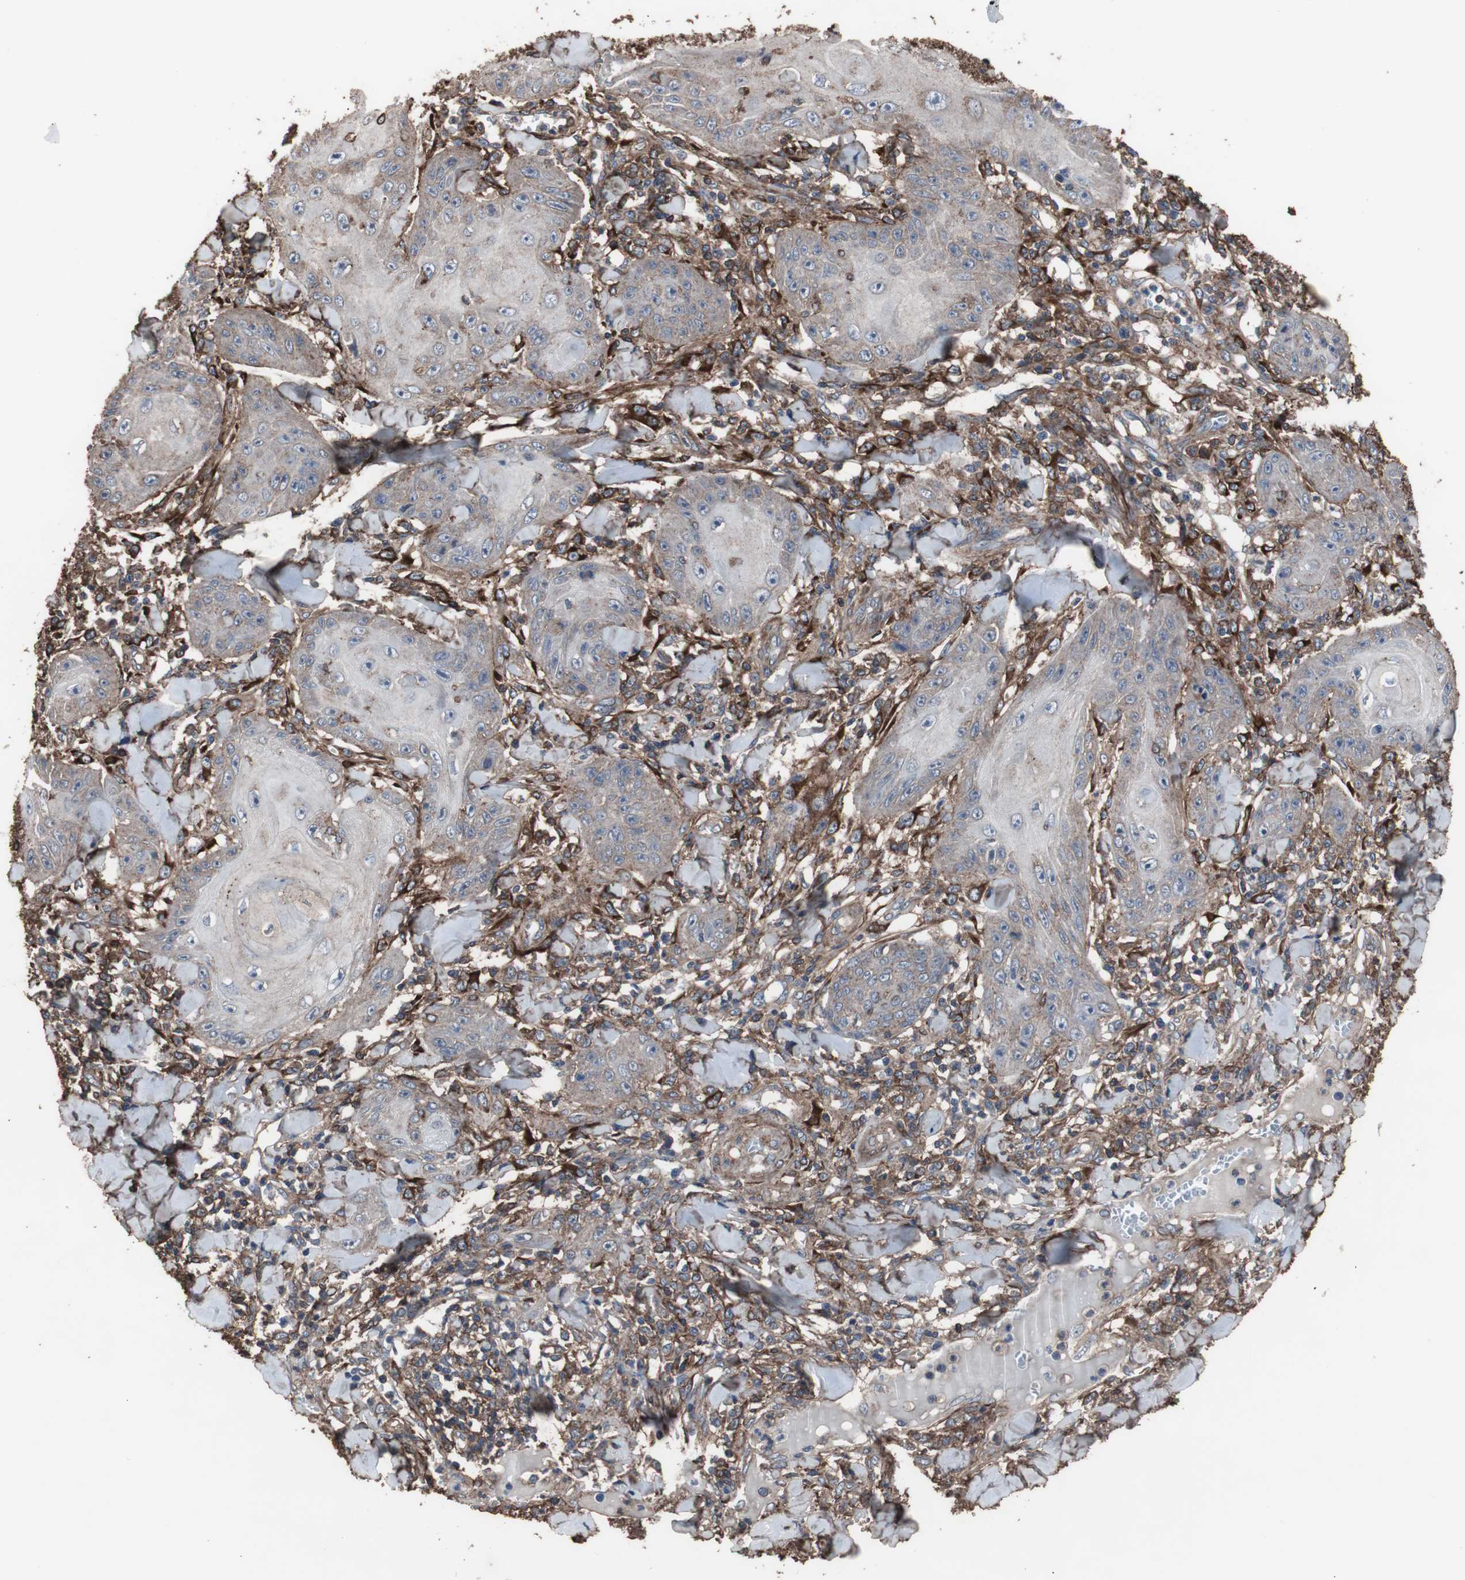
{"staining": {"intensity": "weak", "quantity": "<25%", "location": "cytoplasmic/membranous"}, "tissue": "skin cancer", "cell_type": "Tumor cells", "image_type": "cancer", "snomed": [{"axis": "morphology", "description": "Squamous cell carcinoma, NOS"}, {"axis": "topography", "description": "Skin"}], "caption": "Skin cancer stained for a protein using immunohistochemistry exhibits no staining tumor cells.", "gene": "COL6A2", "patient": {"sex": "female", "age": 78}}